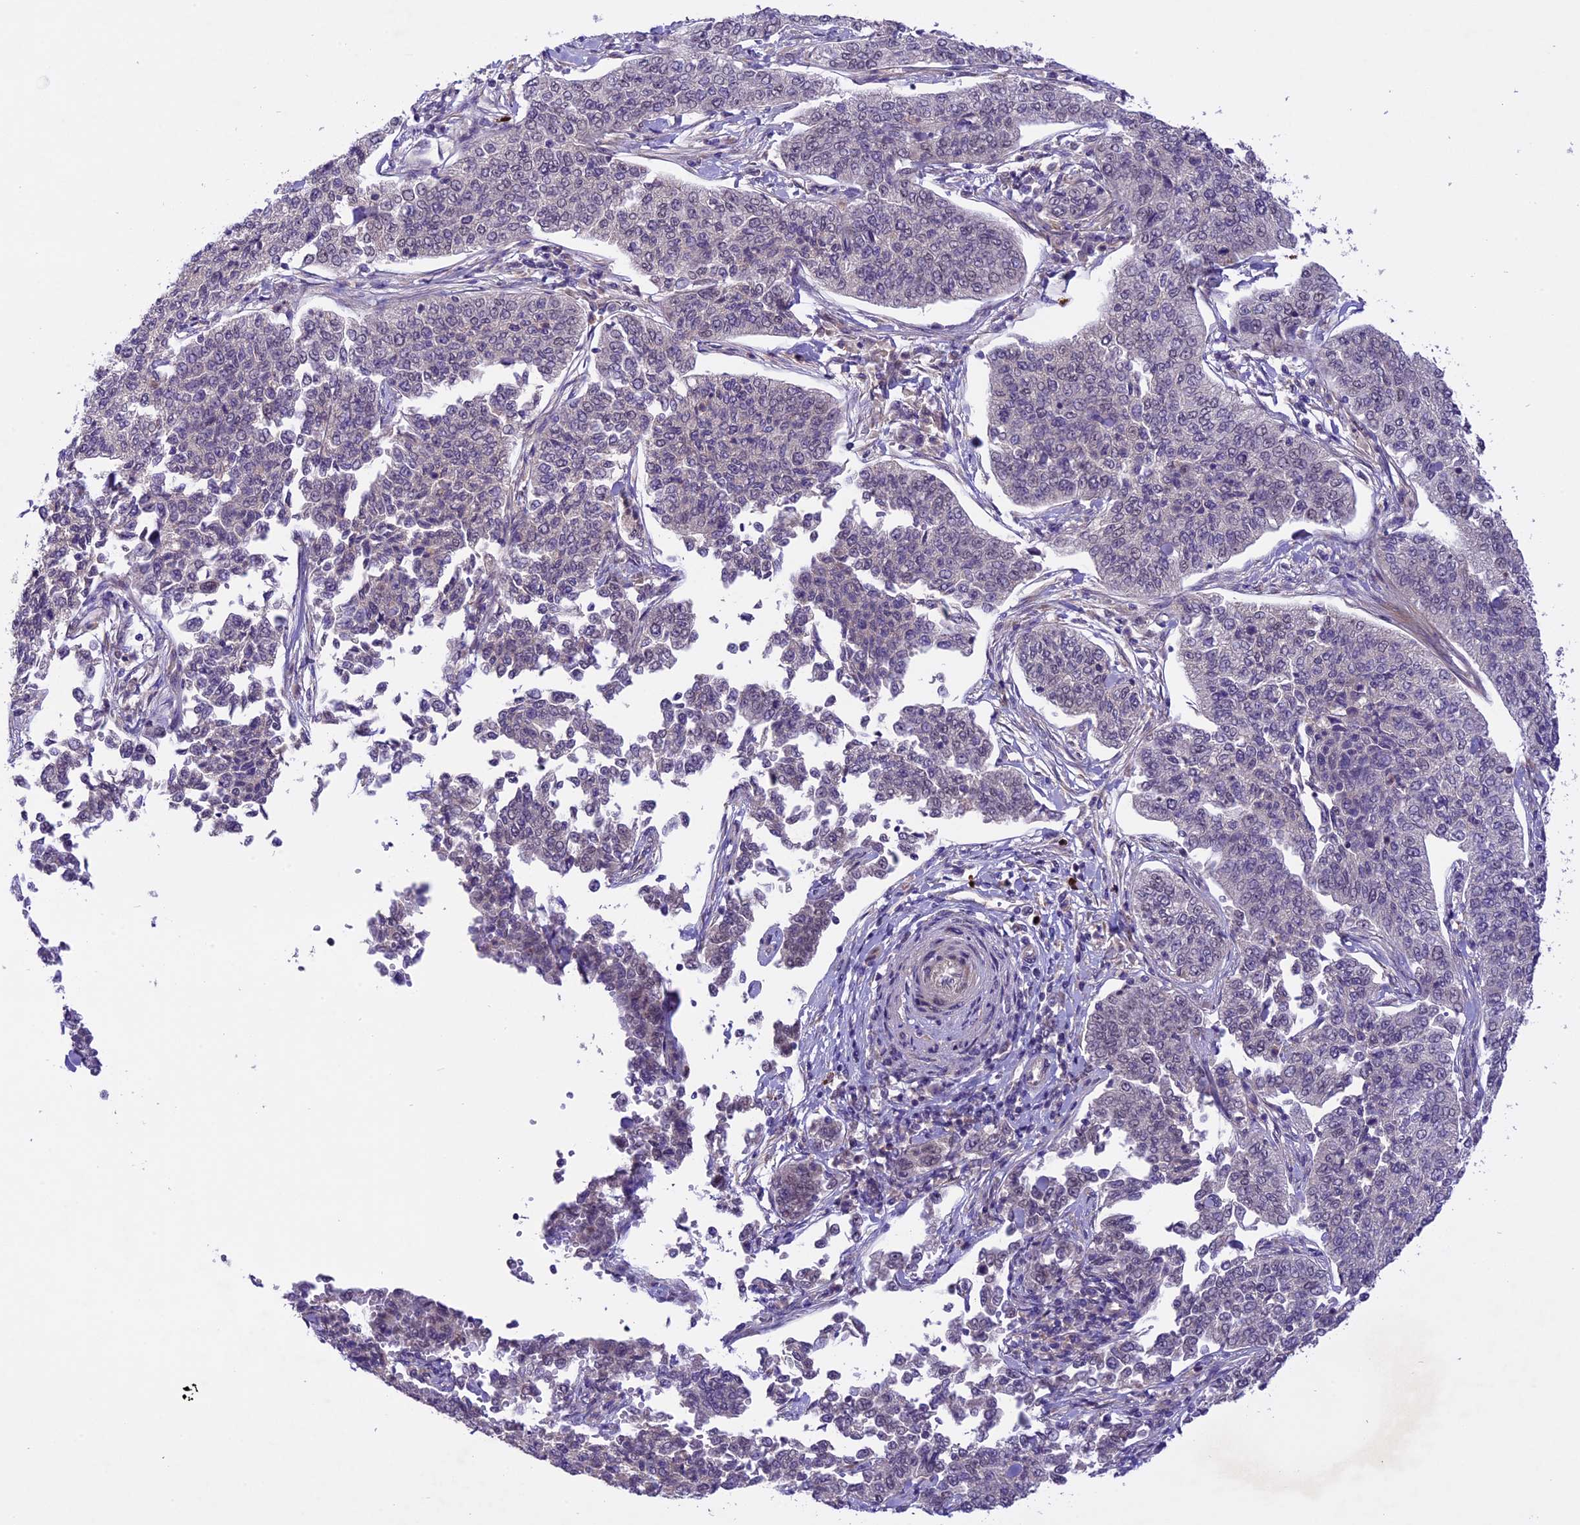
{"staining": {"intensity": "negative", "quantity": "none", "location": "none"}, "tissue": "cervical cancer", "cell_type": "Tumor cells", "image_type": "cancer", "snomed": [{"axis": "morphology", "description": "Squamous cell carcinoma, NOS"}, {"axis": "topography", "description": "Cervix"}], "caption": "Tumor cells are negative for brown protein staining in cervical cancer.", "gene": "SPRED1", "patient": {"sex": "female", "age": 35}}